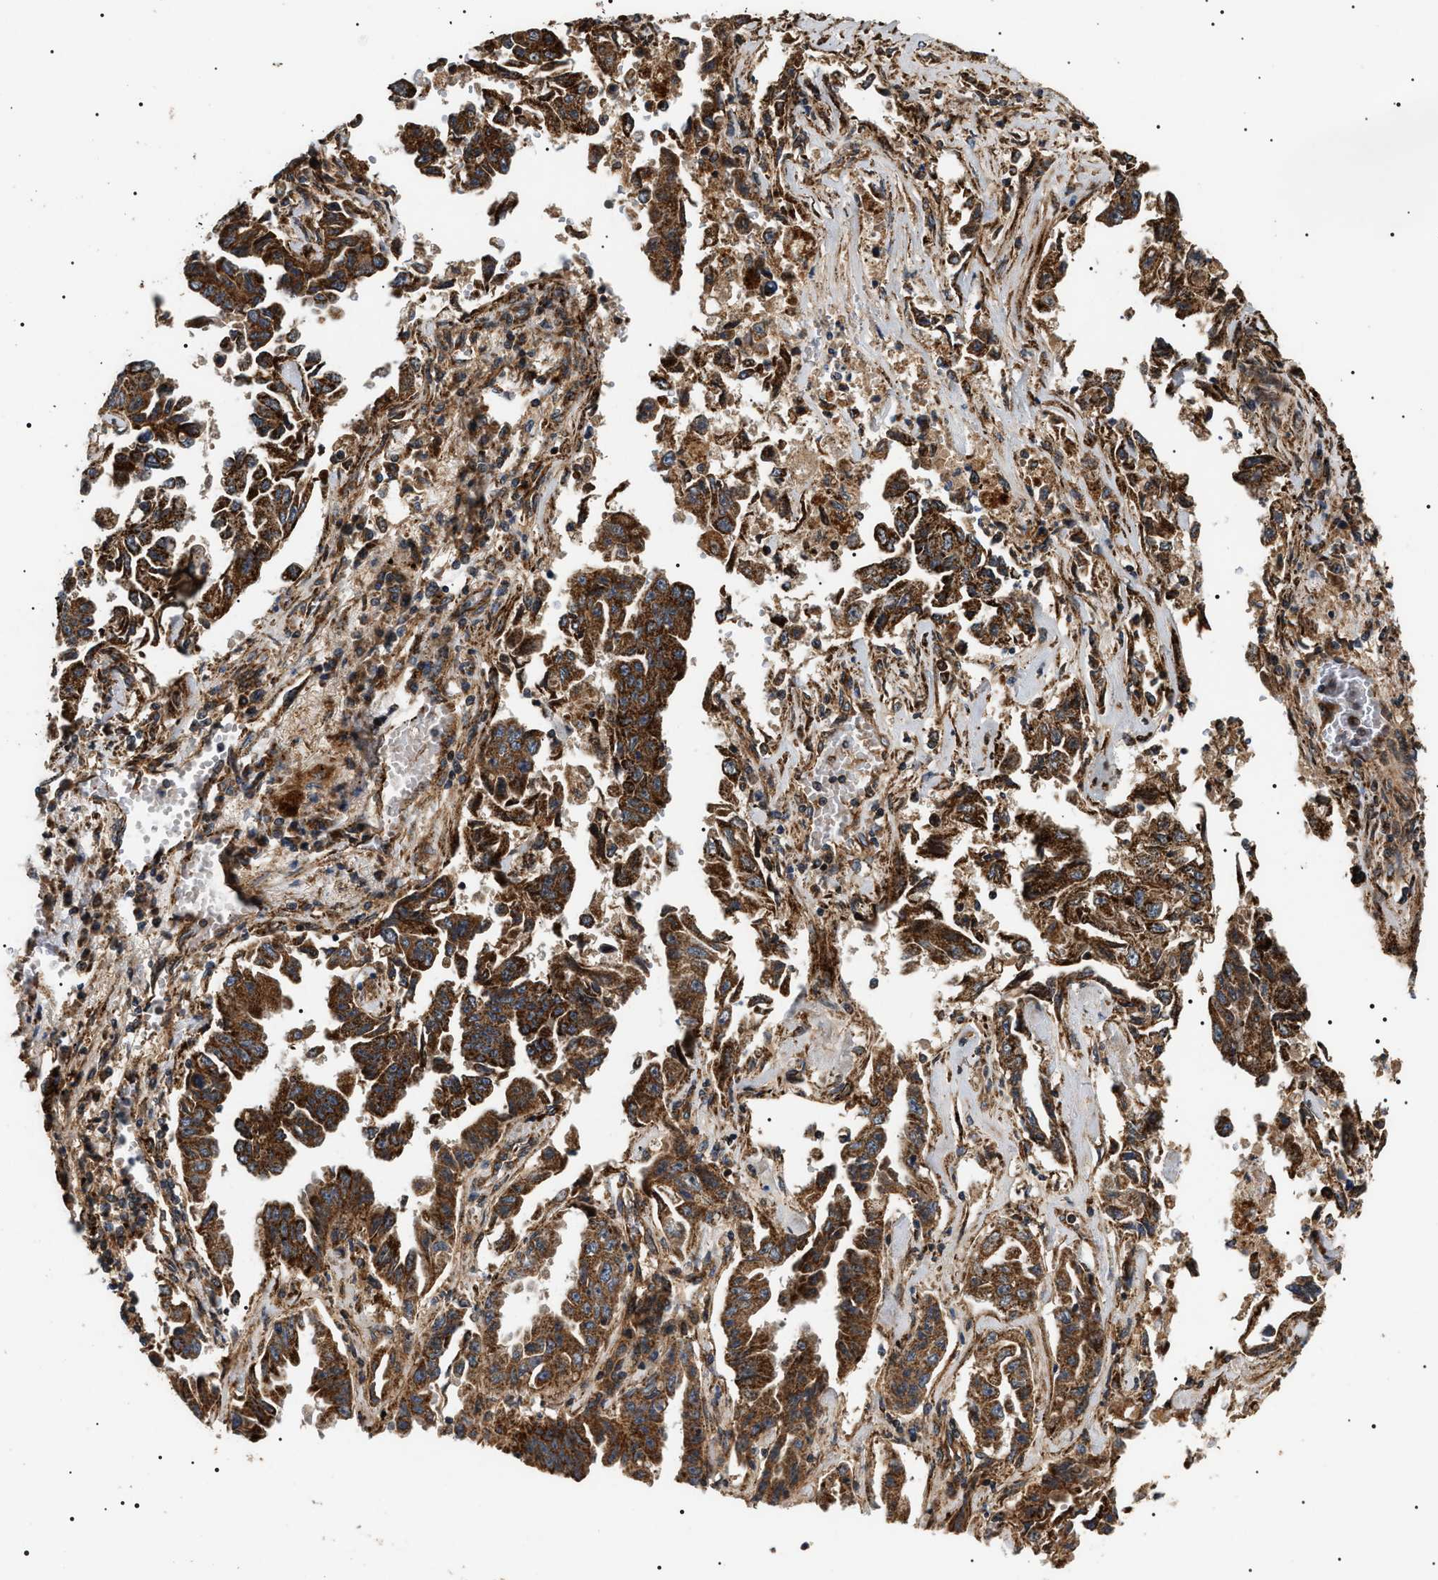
{"staining": {"intensity": "strong", "quantity": ">75%", "location": "cytoplasmic/membranous"}, "tissue": "lung cancer", "cell_type": "Tumor cells", "image_type": "cancer", "snomed": [{"axis": "morphology", "description": "Adenocarcinoma, NOS"}, {"axis": "topography", "description": "Lung"}], "caption": "Human adenocarcinoma (lung) stained with a protein marker demonstrates strong staining in tumor cells.", "gene": "ZBTB26", "patient": {"sex": "female", "age": 51}}